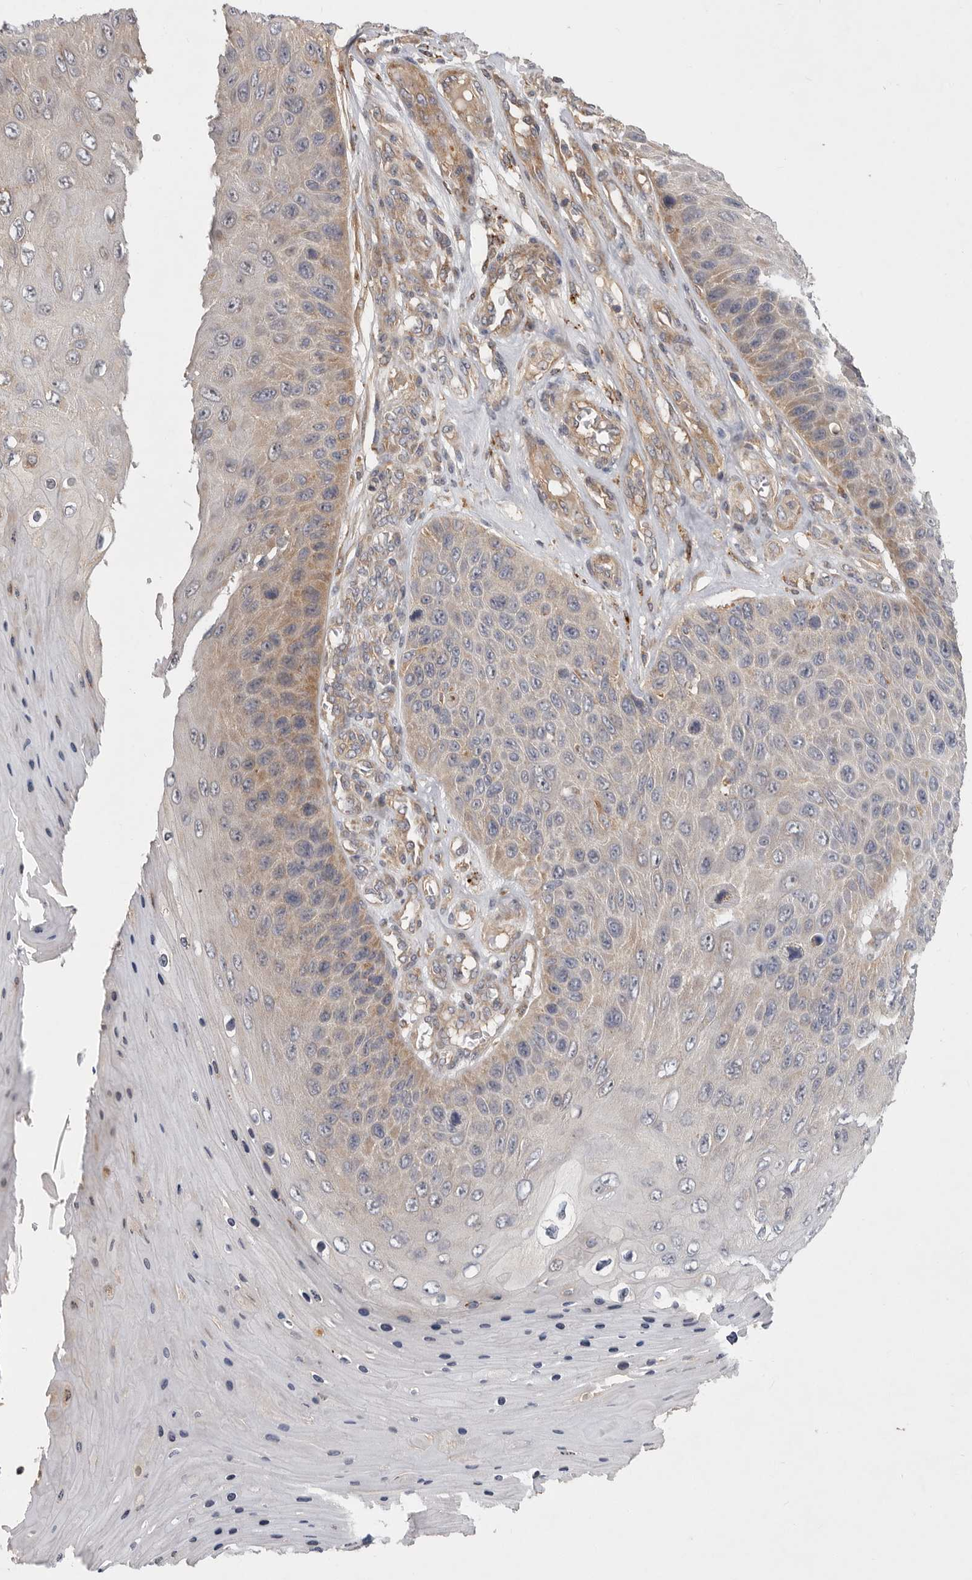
{"staining": {"intensity": "weak", "quantity": "<25%", "location": "cytoplasmic/membranous"}, "tissue": "skin cancer", "cell_type": "Tumor cells", "image_type": "cancer", "snomed": [{"axis": "morphology", "description": "Squamous cell carcinoma, NOS"}, {"axis": "topography", "description": "Skin"}], "caption": "An immunohistochemistry (IHC) photomicrograph of skin cancer (squamous cell carcinoma) is shown. There is no staining in tumor cells of skin cancer (squamous cell carcinoma). (IHC, brightfield microscopy, high magnification).", "gene": "C1orf109", "patient": {"sex": "female", "age": 88}}